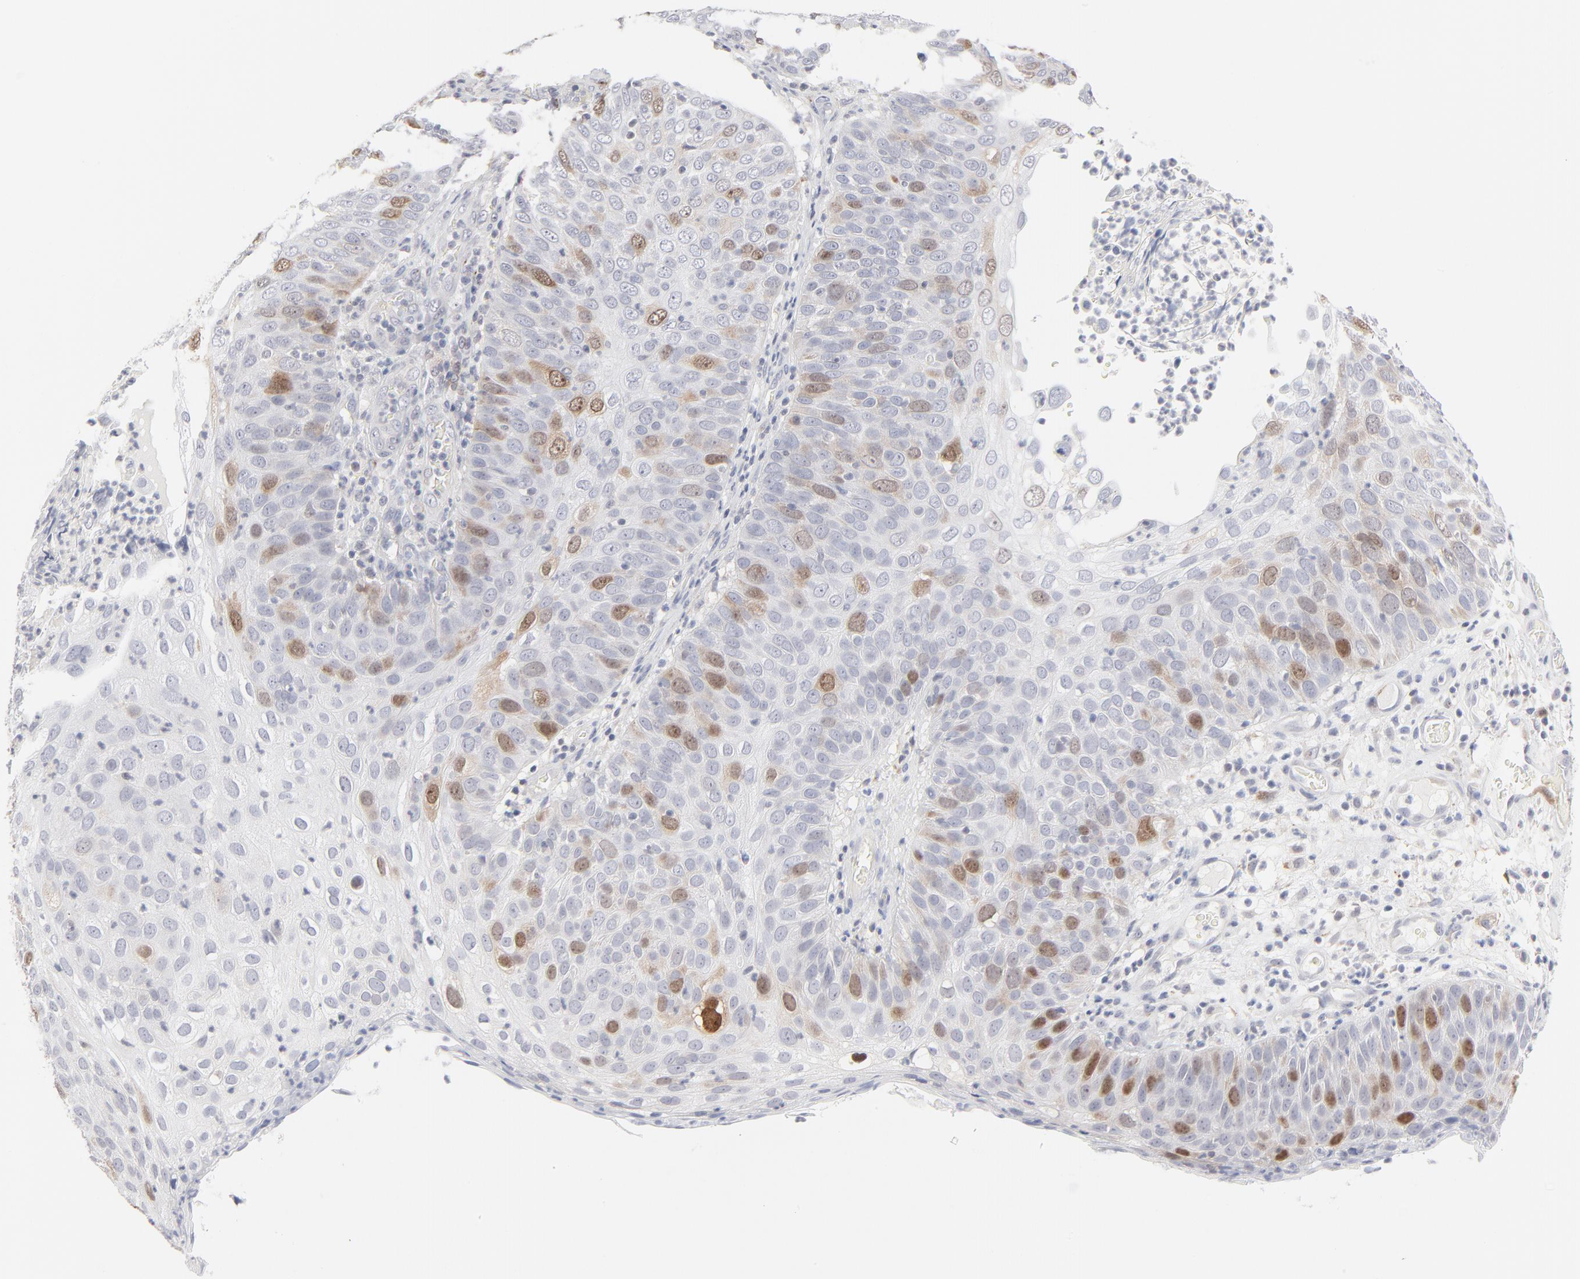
{"staining": {"intensity": "moderate", "quantity": "<25%", "location": "cytoplasmic/membranous,nuclear"}, "tissue": "skin cancer", "cell_type": "Tumor cells", "image_type": "cancer", "snomed": [{"axis": "morphology", "description": "Squamous cell carcinoma, NOS"}, {"axis": "topography", "description": "Skin"}], "caption": "Squamous cell carcinoma (skin) stained with a protein marker displays moderate staining in tumor cells.", "gene": "AURKA", "patient": {"sex": "male", "age": 87}}